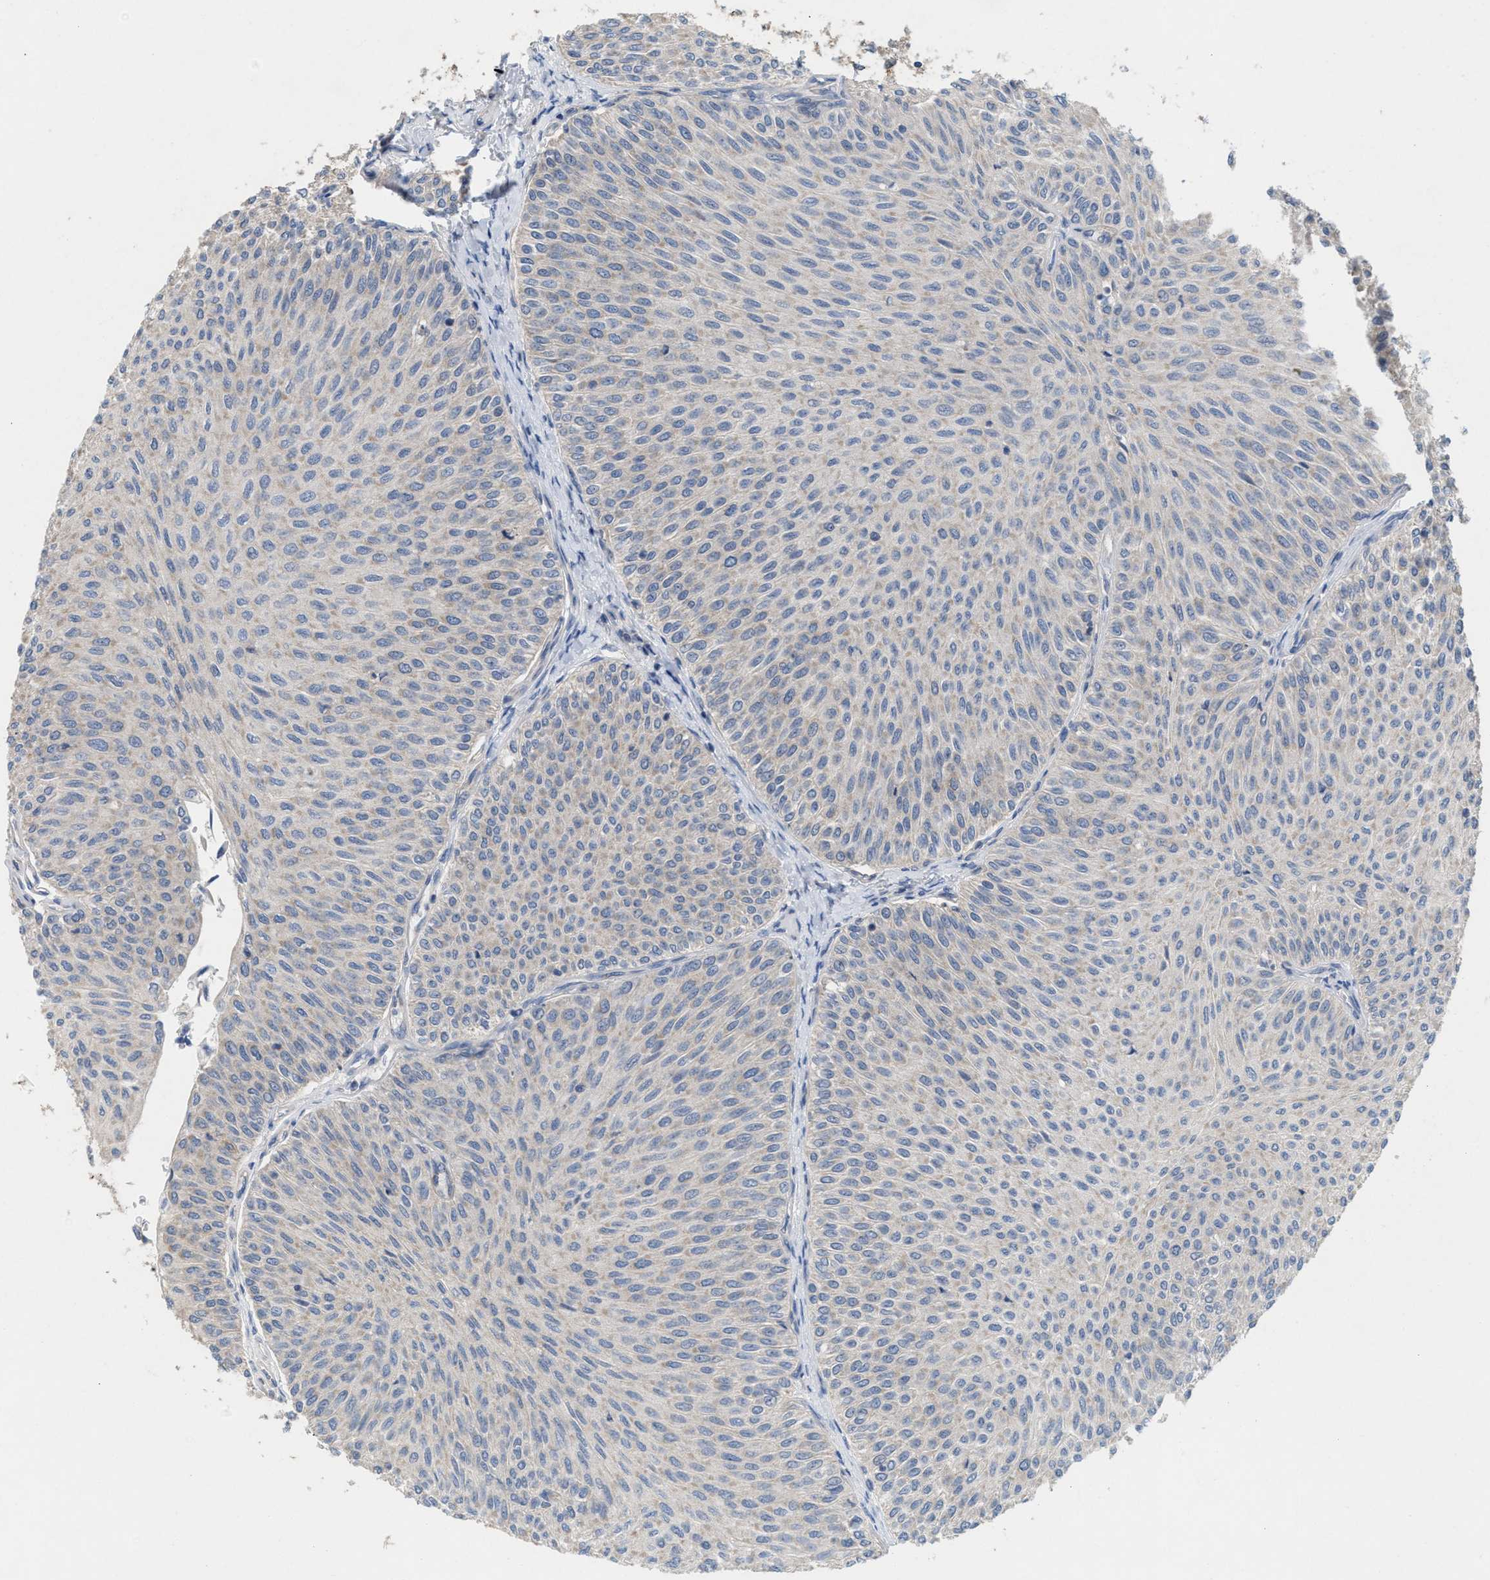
{"staining": {"intensity": "weak", "quantity": "<25%", "location": "cytoplasmic/membranous"}, "tissue": "urothelial cancer", "cell_type": "Tumor cells", "image_type": "cancer", "snomed": [{"axis": "morphology", "description": "Urothelial carcinoma, Low grade"}, {"axis": "topography", "description": "Urinary bladder"}], "caption": "Immunohistochemistry (IHC) of human low-grade urothelial carcinoma exhibits no staining in tumor cells.", "gene": "UBAP2", "patient": {"sex": "male", "age": 78}}